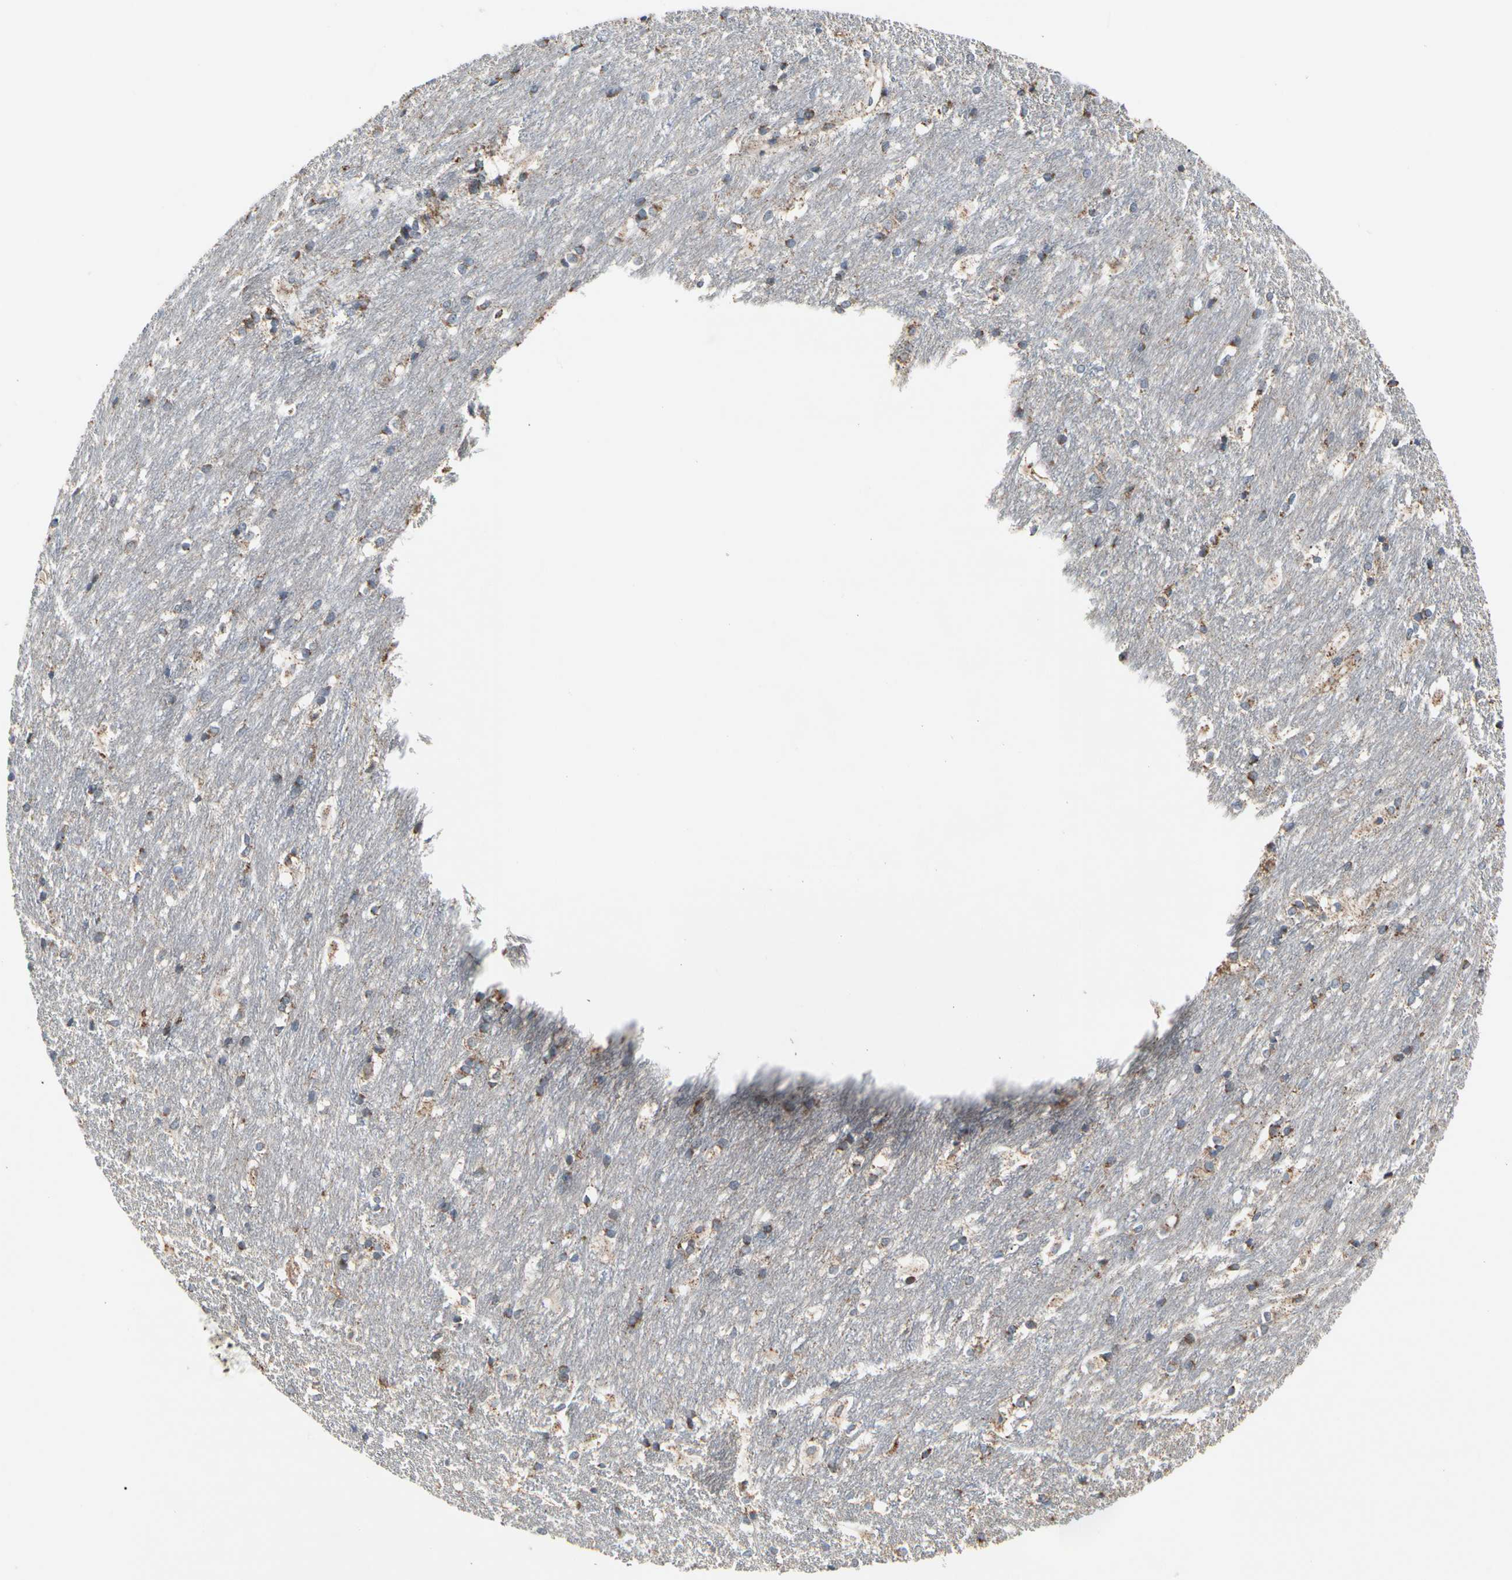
{"staining": {"intensity": "moderate", "quantity": "<25%", "location": "cytoplasmic/membranous"}, "tissue": "caudate", "cell_type": "Glial cells", "image_type": "normal", "snomed": [{"axis": "morphology", "description": "Normal tissue, NOS"}, {"axis": "topography", "description": "Lateral ventricle wall"}], "caption": "DAB (3,3'-diaminobenzidine) immunohistochemical staining of unremarkable caudate shows moderate cytoplasmic/membranous protein expression in approximately <25% of glial cells.", "gene": "GPD2", "patient": {"sex": "female", "age": 19}}